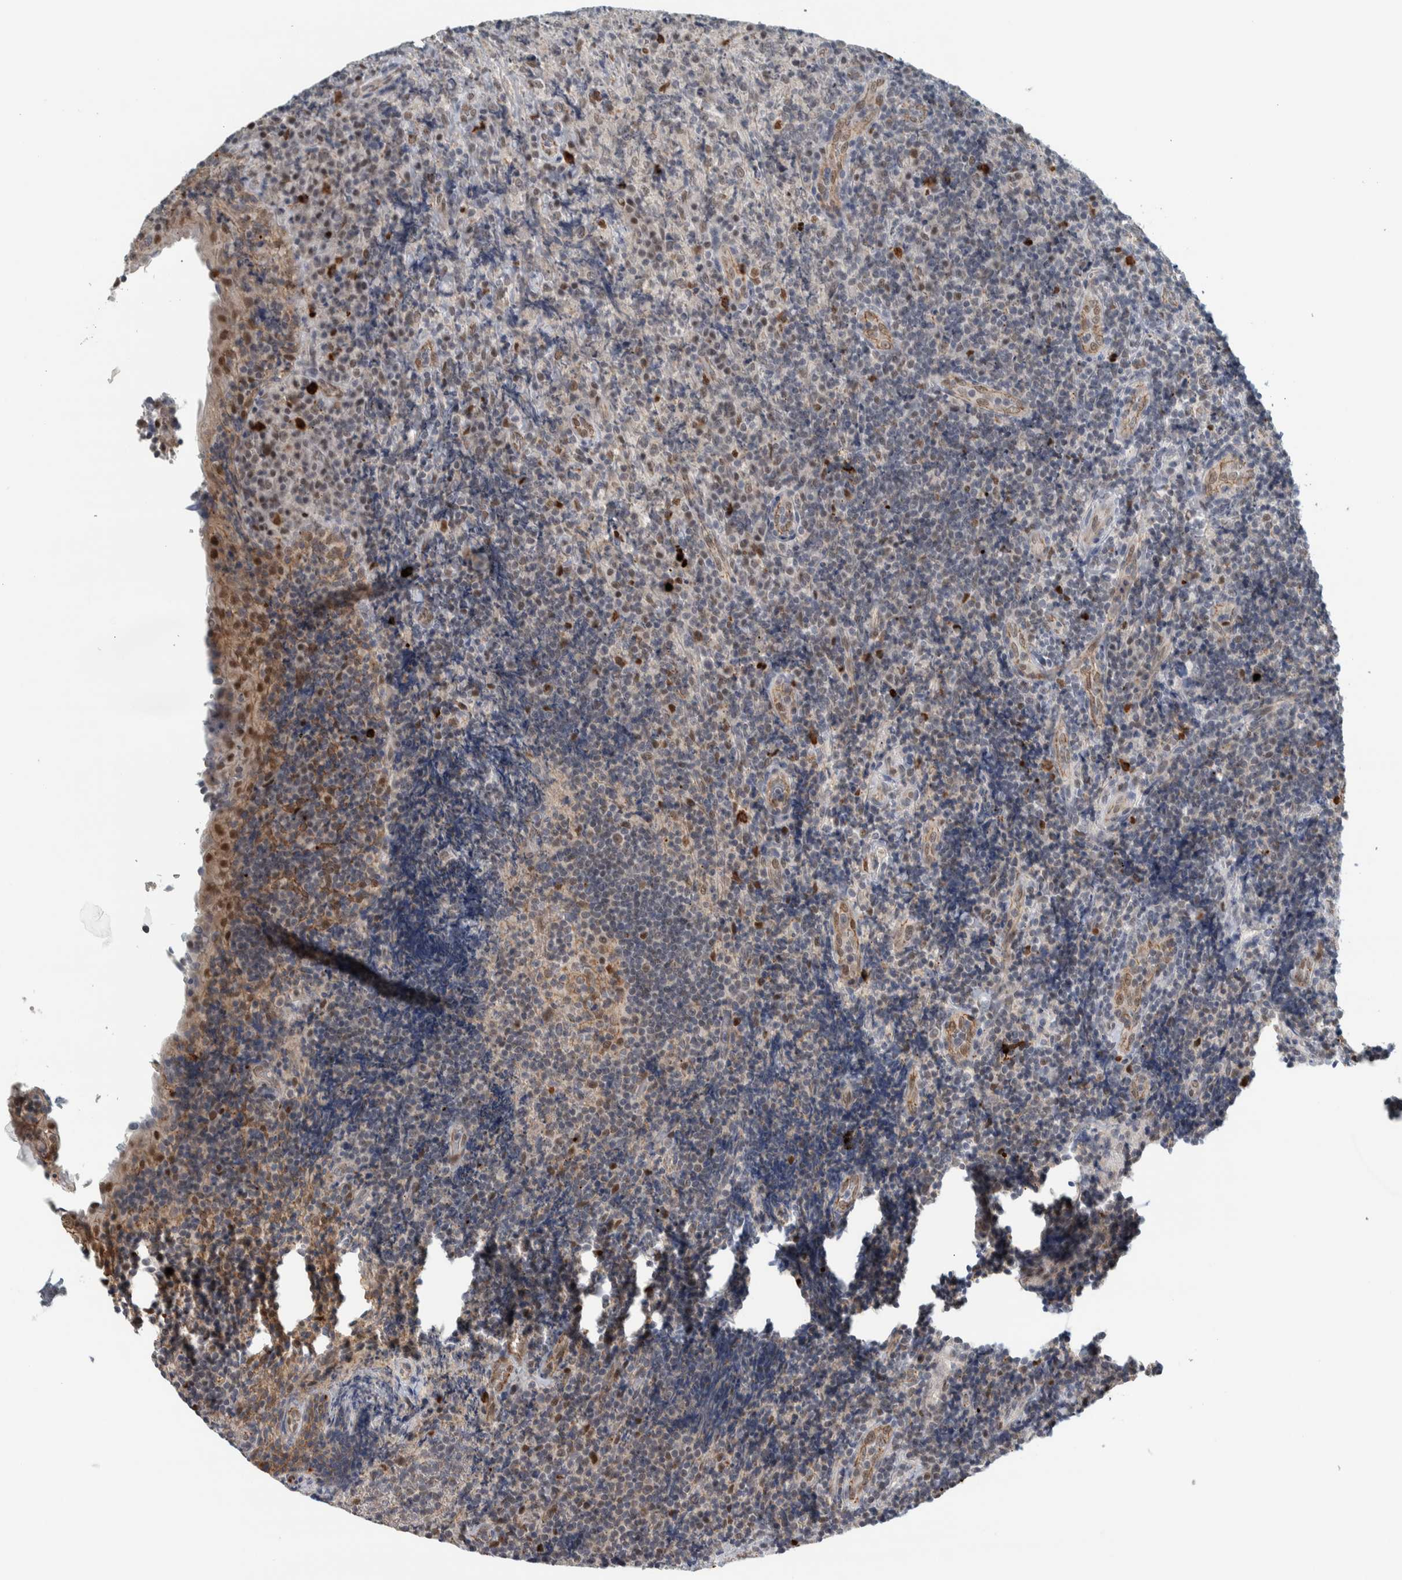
{"staining": {"intensity": "weak", "quantity": "25%-75%", "location": "nuclear"}, "tissue": "lymphoma", "cell_type": "Tumor cells", "image_type": "cancer", "snomed": [{"axis": "morphology", "description": "Malignant lymphoma, non-Hodgkin's type, High grade"}, {"axis": "topography", "description": "Tonsil"}], "caption": "Immunohistochemistry photomicrograph of human lymphoma stained for a protein (brown), which reveals low levels of weak nuclear positivity in about 25%-75% of tumor cells.", "gene": "ADPRM", "patient": {"sex": "female", "age": 36}}